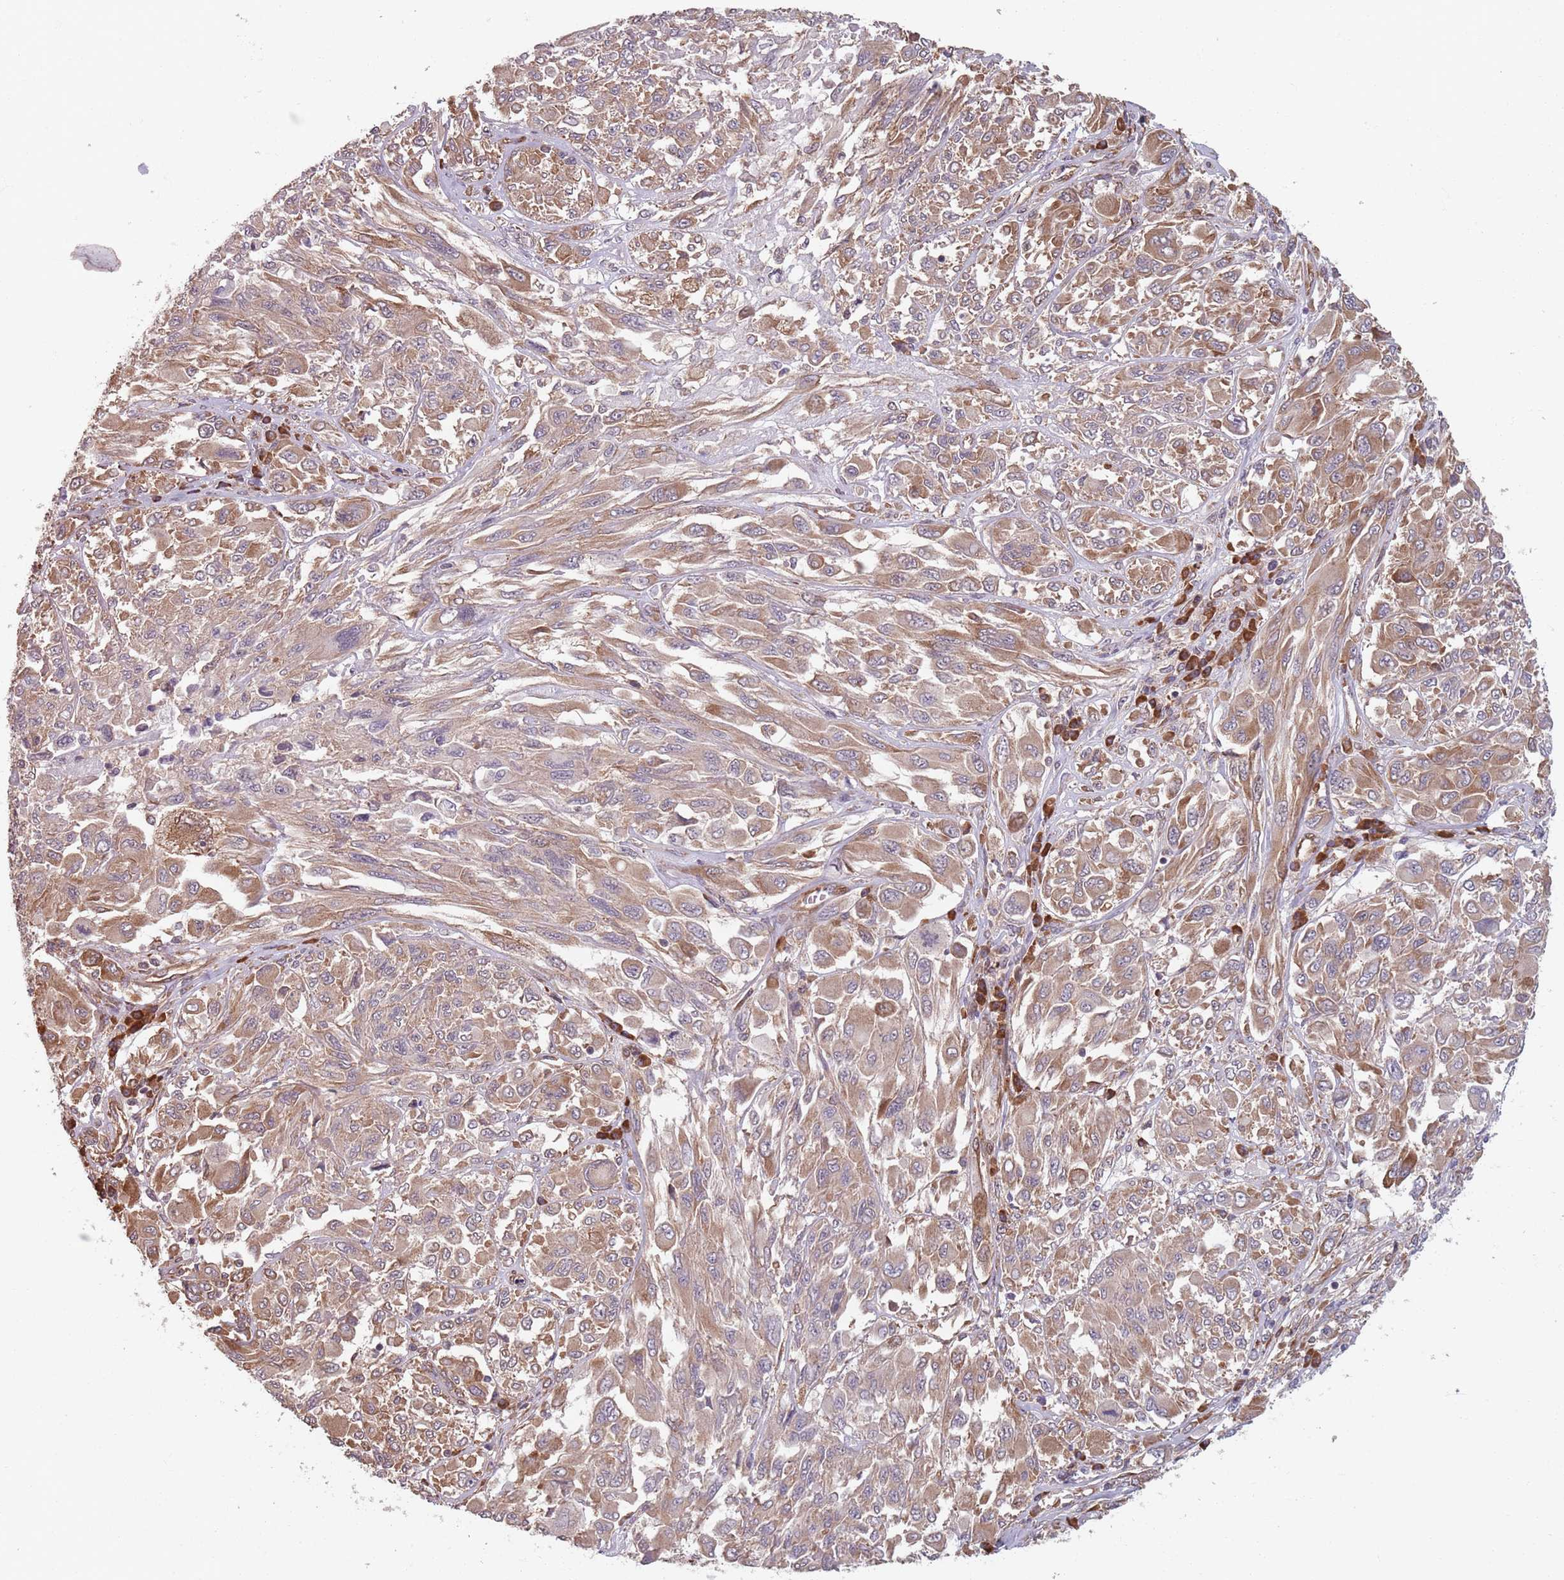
{"staining": {"intensity": "moderate", "quantity": ">75%", "location": "cytoplasmic/membranous"}, "tissue": "melanoma", "cell_type": "Tumor cells", "image_type": "cancer", "snomed": [{"axis": "morphology", "description": "Malignant melanoma, NOS"}, {"axis": "topography", "description": "Skin"}], "caption": "Immunohistochemical staining of melanoma displays moderate cytoplasmic/membranous protein positivity in approximately >75% of tumor cells.", "gene": "NOTCH3", "patient": {"sex": "female", "age": 91}}